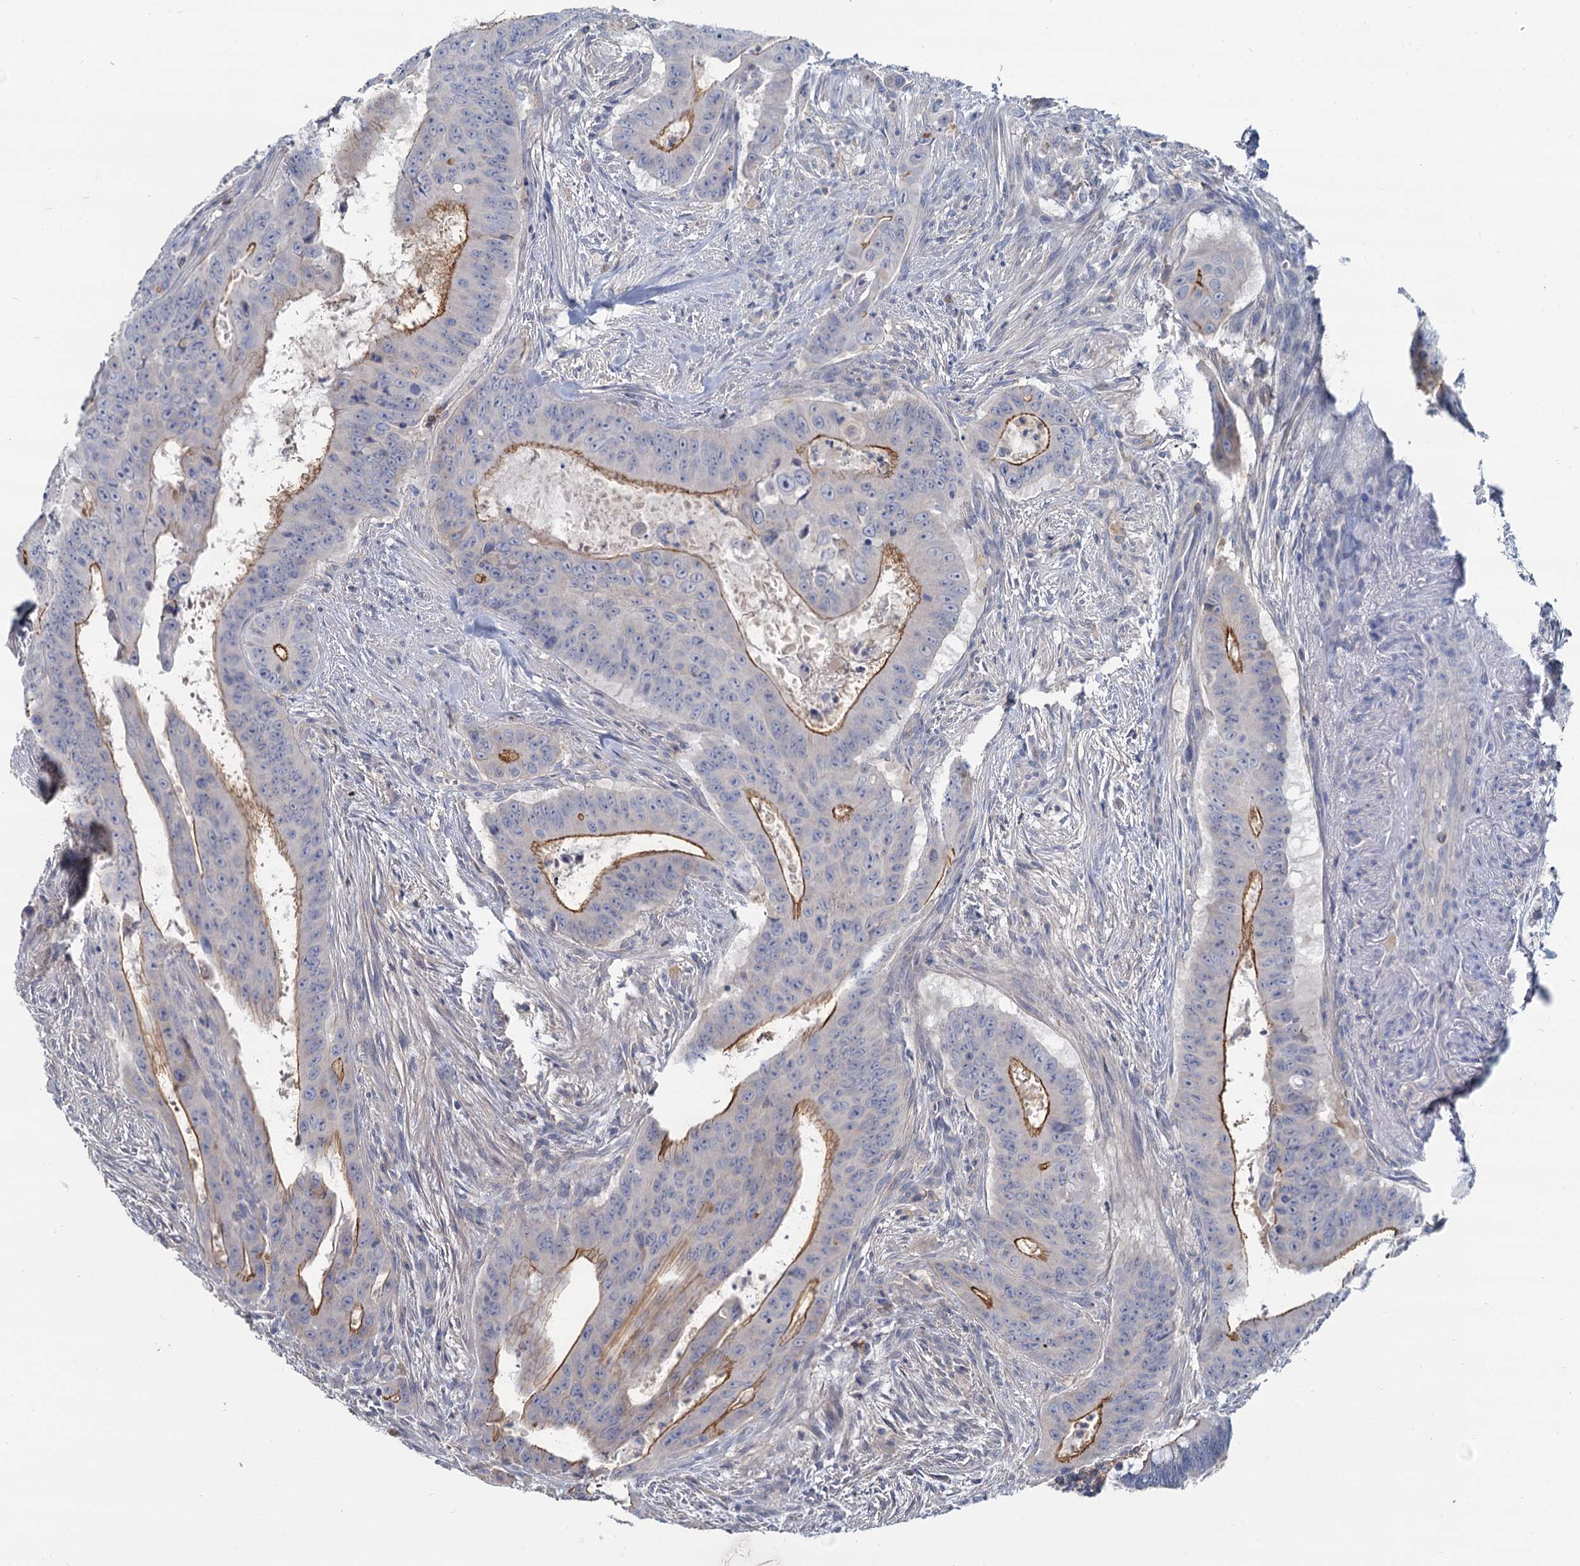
{"staining": {"intensity": "moderate", "quantity": "25%-75%", "location": "cytoplasmic/membranous"}, "tissue": "colorectal cancer", "cell_type": "Tumor cells", "image_type": "cancer", "snomed": [{"axis": "morphology", "description": "Adenocarcinoma, NOS"}, {"axis": "topography", "description": "Rectum"}], "caption": "Adenocarcinoma (colorectal) was stained to show a protein in brown. There is medium levels of moderate cytoplasmic/membranous expression in approximately 25%-75% of tumor cells. (Brightfield microscopy of DAB IHC at high magnification).", "gene": "ACSM3", "patient": {"sex": "female", "age": 75}}